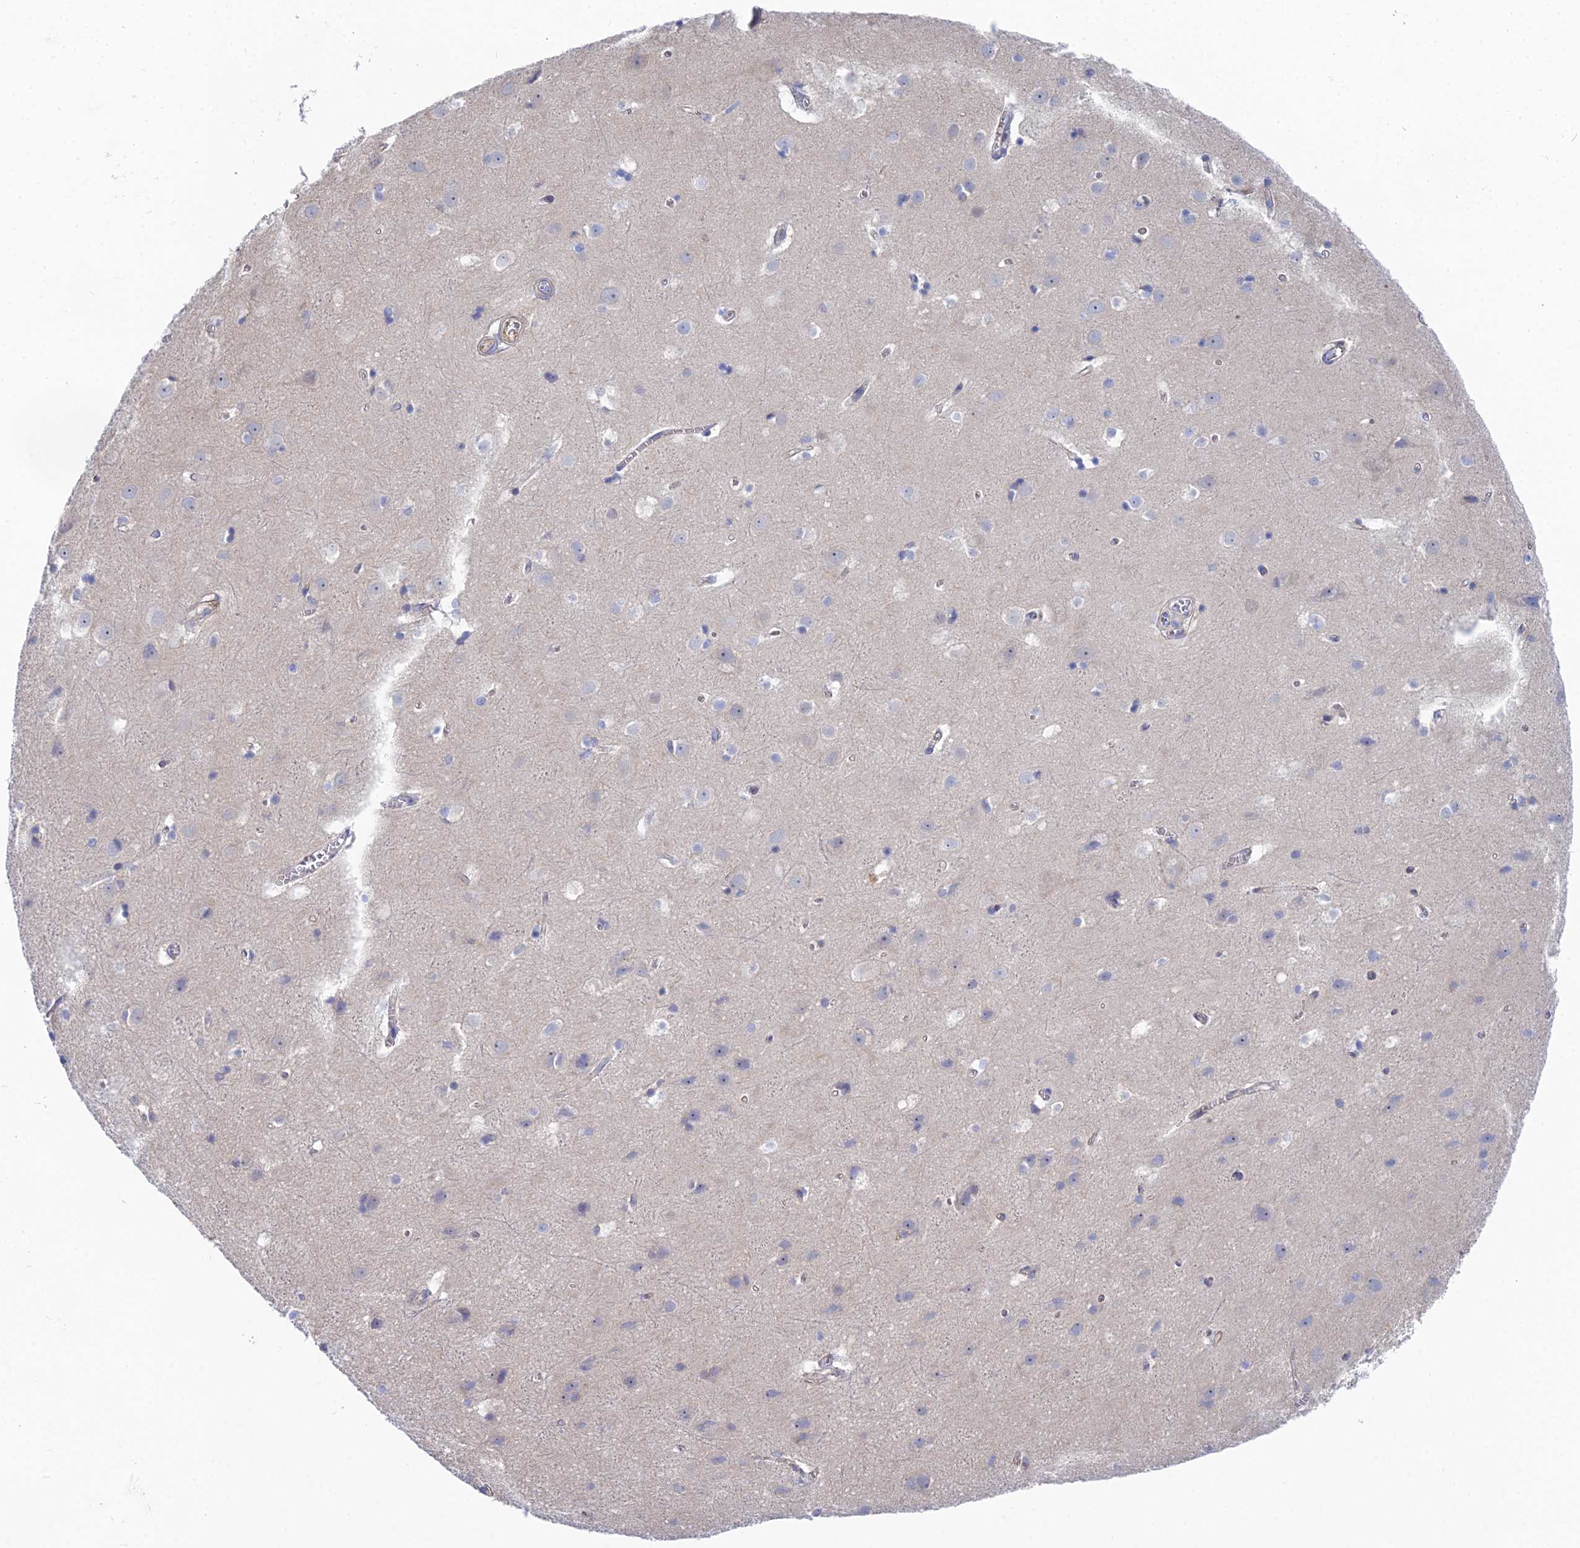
{"staining": {"intensity": "negative", "quantity": "none", "location": "none"}, "tissue": "cerebral cortex", "cell_type": "Endothelial cells", "image_type": "normal", "snomed": [{"axis": "morphology", "description": "Normal tissue, NOS"}, {"axis": "topography", "description": "Cerebral cortex"}], "caption": "The histopathology image demonstrates no significant staining in endothelial cells of cerebral cortex.", "gene": "DNAH14", "patient": {"sex": "male", "age": 54}}